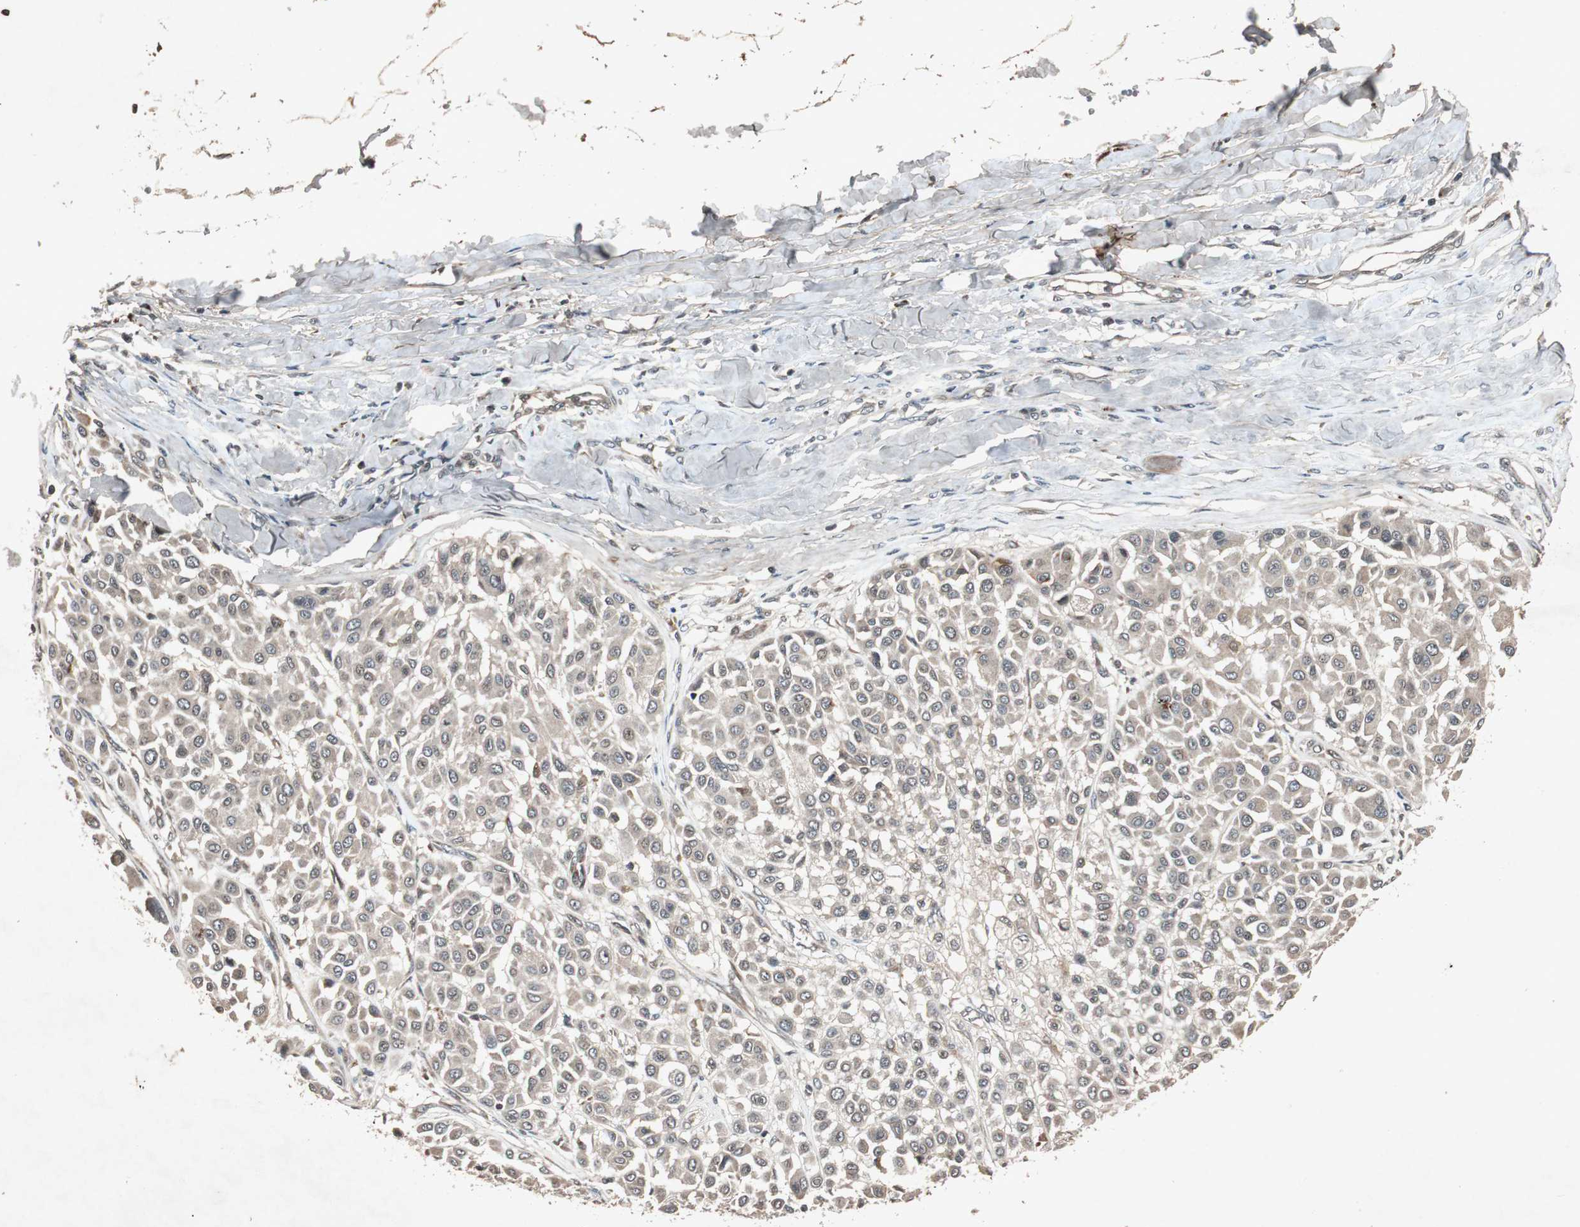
{"staining": {"intensity": "negative", "quantity": "none", "location": "none"}, "tissue": "melanoma", "cell_type": "Tumor cells", "image_type": "cancer", "snomed": [{"axis": "morphology", "description": "Malignant melanoma, Metastatic site"}, {"axis": "topography", "description": "Soft tissue"}], "caption": "Tumor cells show no significant expression in melanoma.", "gene": "SLIT2", "patient": {"sex": "male", "age": 41}}